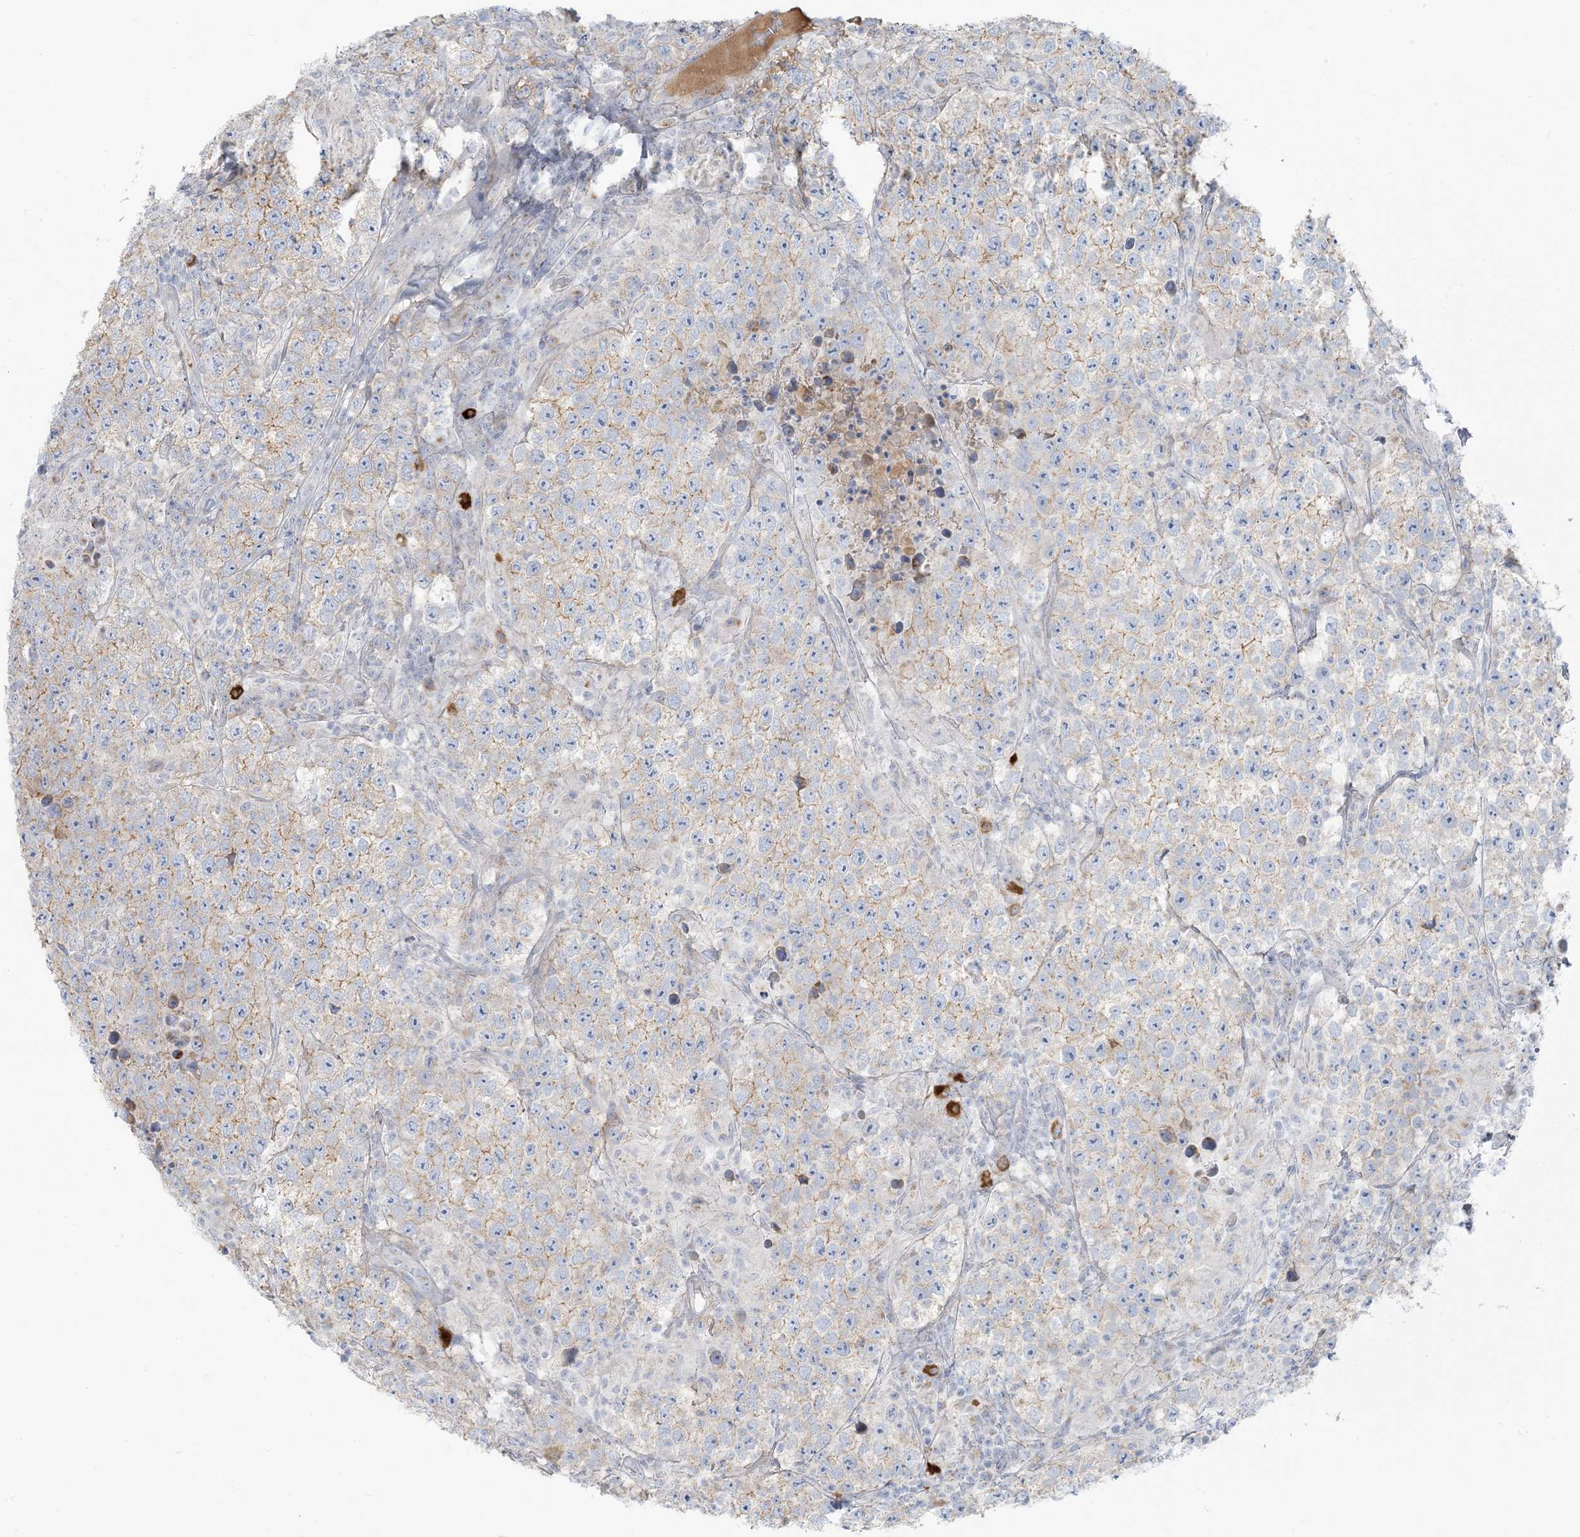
{"staining": {"intensity": "weak", "quantity": "25%-75%", "location": "cytoplasmic/membranous"}, "tissue": "testis cancer", "cell_type": "Tumor cells", "image_type": "cancer", "snomed": [{"axis": "morphology", "description": "Normal tissue, NOS"}, {"axis": "morphology", "description": "Urothelial carcinoma, High grade"}, {"axis": "morphology", "description": "Seminoma, NOS"}, {"axis": "morphology", "description": "Carcinoma, Embryonal, NOS"}, {"axis": "topography", "description": "Urinary bladder"}, {"axis": "topography", "description": "Testis"}], "caption": "Immunohistochemistry of human testis embryonal carcinoma reveals low levels of weak cytoplasmic/membranous expression in about 25%-75% of tumor cells. (brown staining indicates protein expression, while blue staining denotes nuclei).", "gene": "SCML1", "patient": {"sex": "male", "age": 41}}